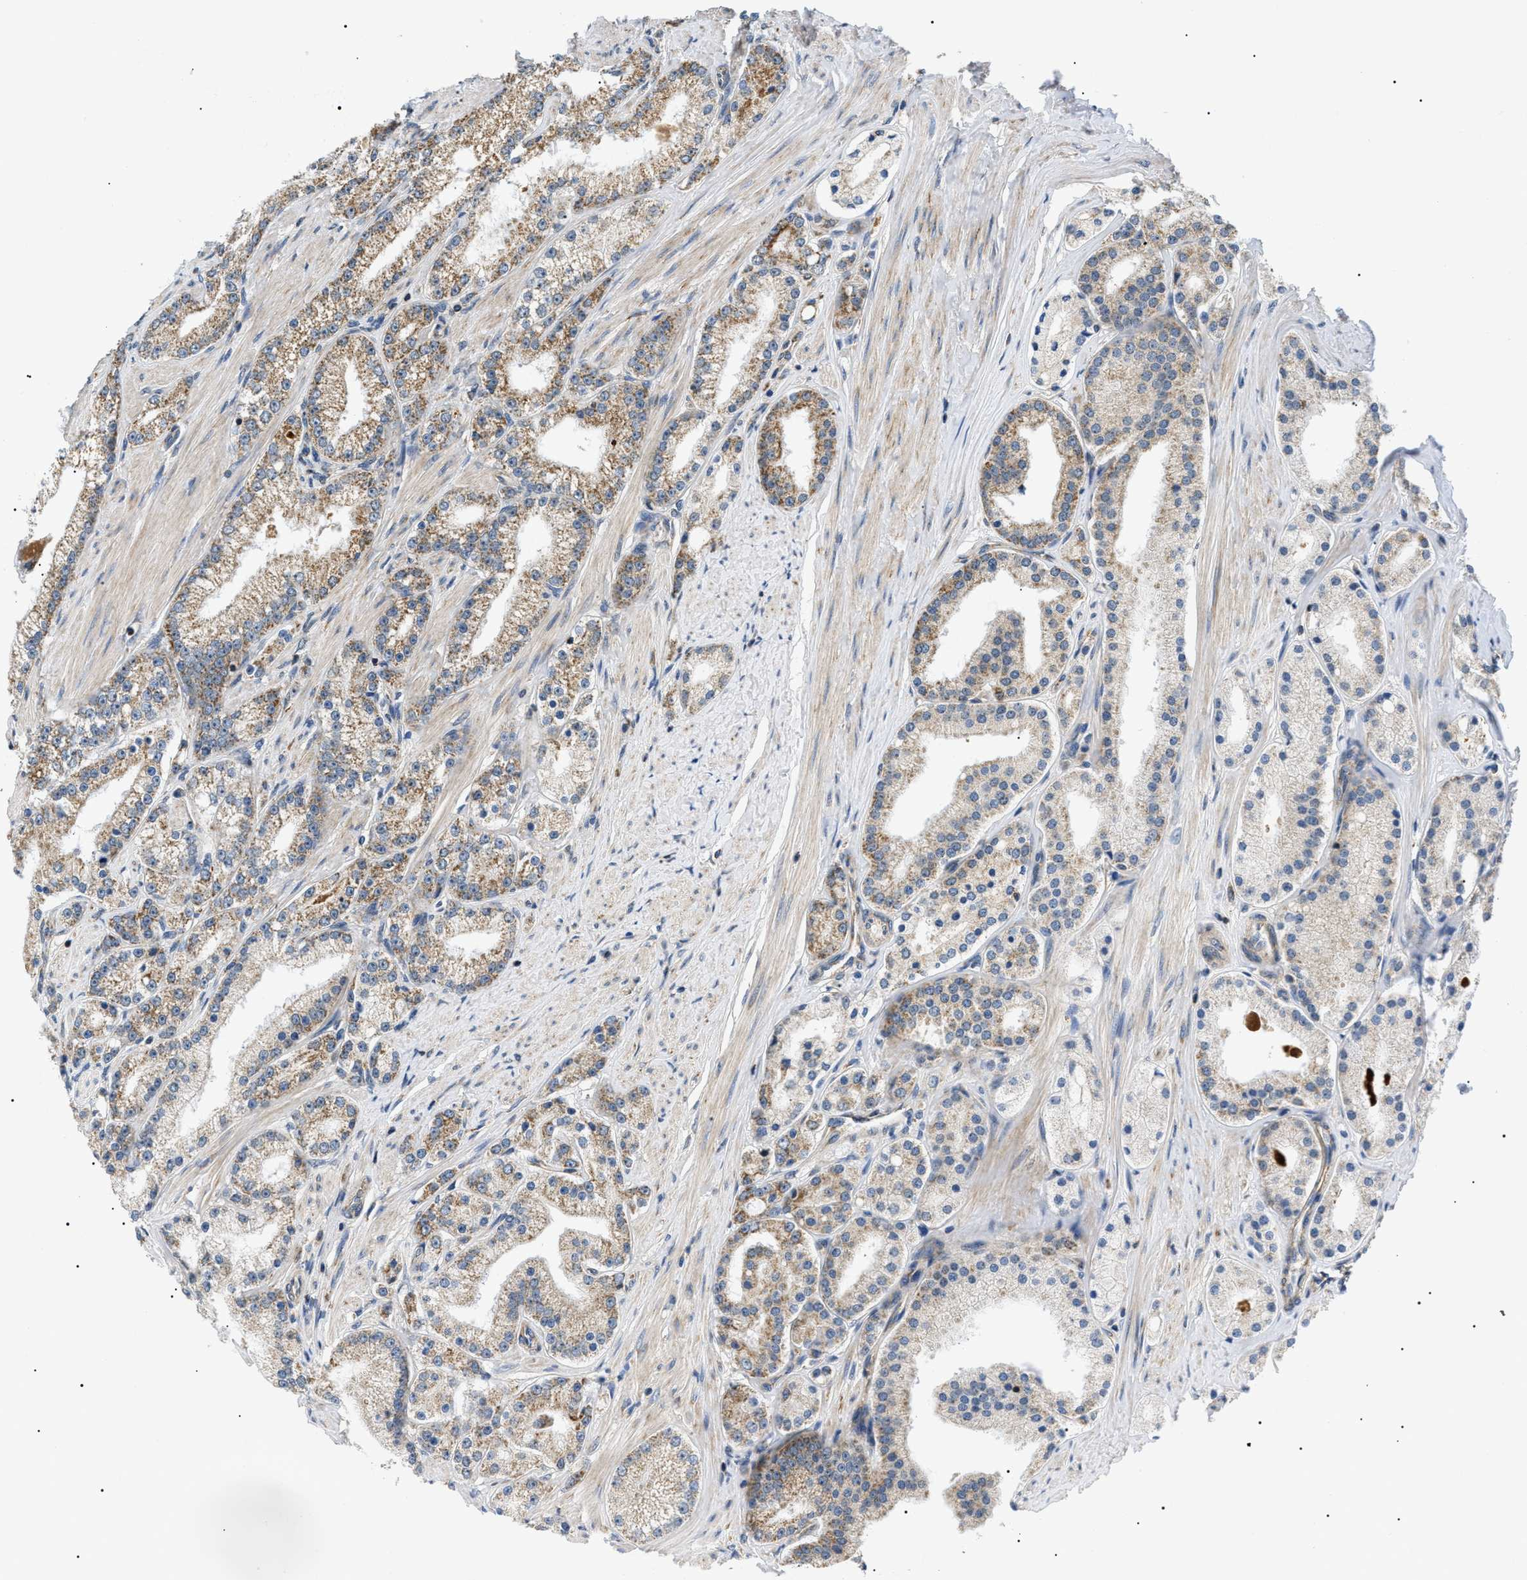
{"staining": {"intensity": "moderate", "quantity": ">75%", "location": "cytoplasmic/membranous"}, "tissue": "prostate cancer", "cell_type": "Tumor cells", "image_type": "cancer", "snomed": [{"axis": "morphology", "description": "Adenocarcinoma, Low grade"}, {"axis": "topography", "description": "Prostate"}], "caption": "Protein expression analysis of prostate cancer exhibits moderate cytoplasmic/membranous positivity in about >75% of tumor cells.", "gene": "TOMM6", "patient": {"sex": "male", "age": 63}}